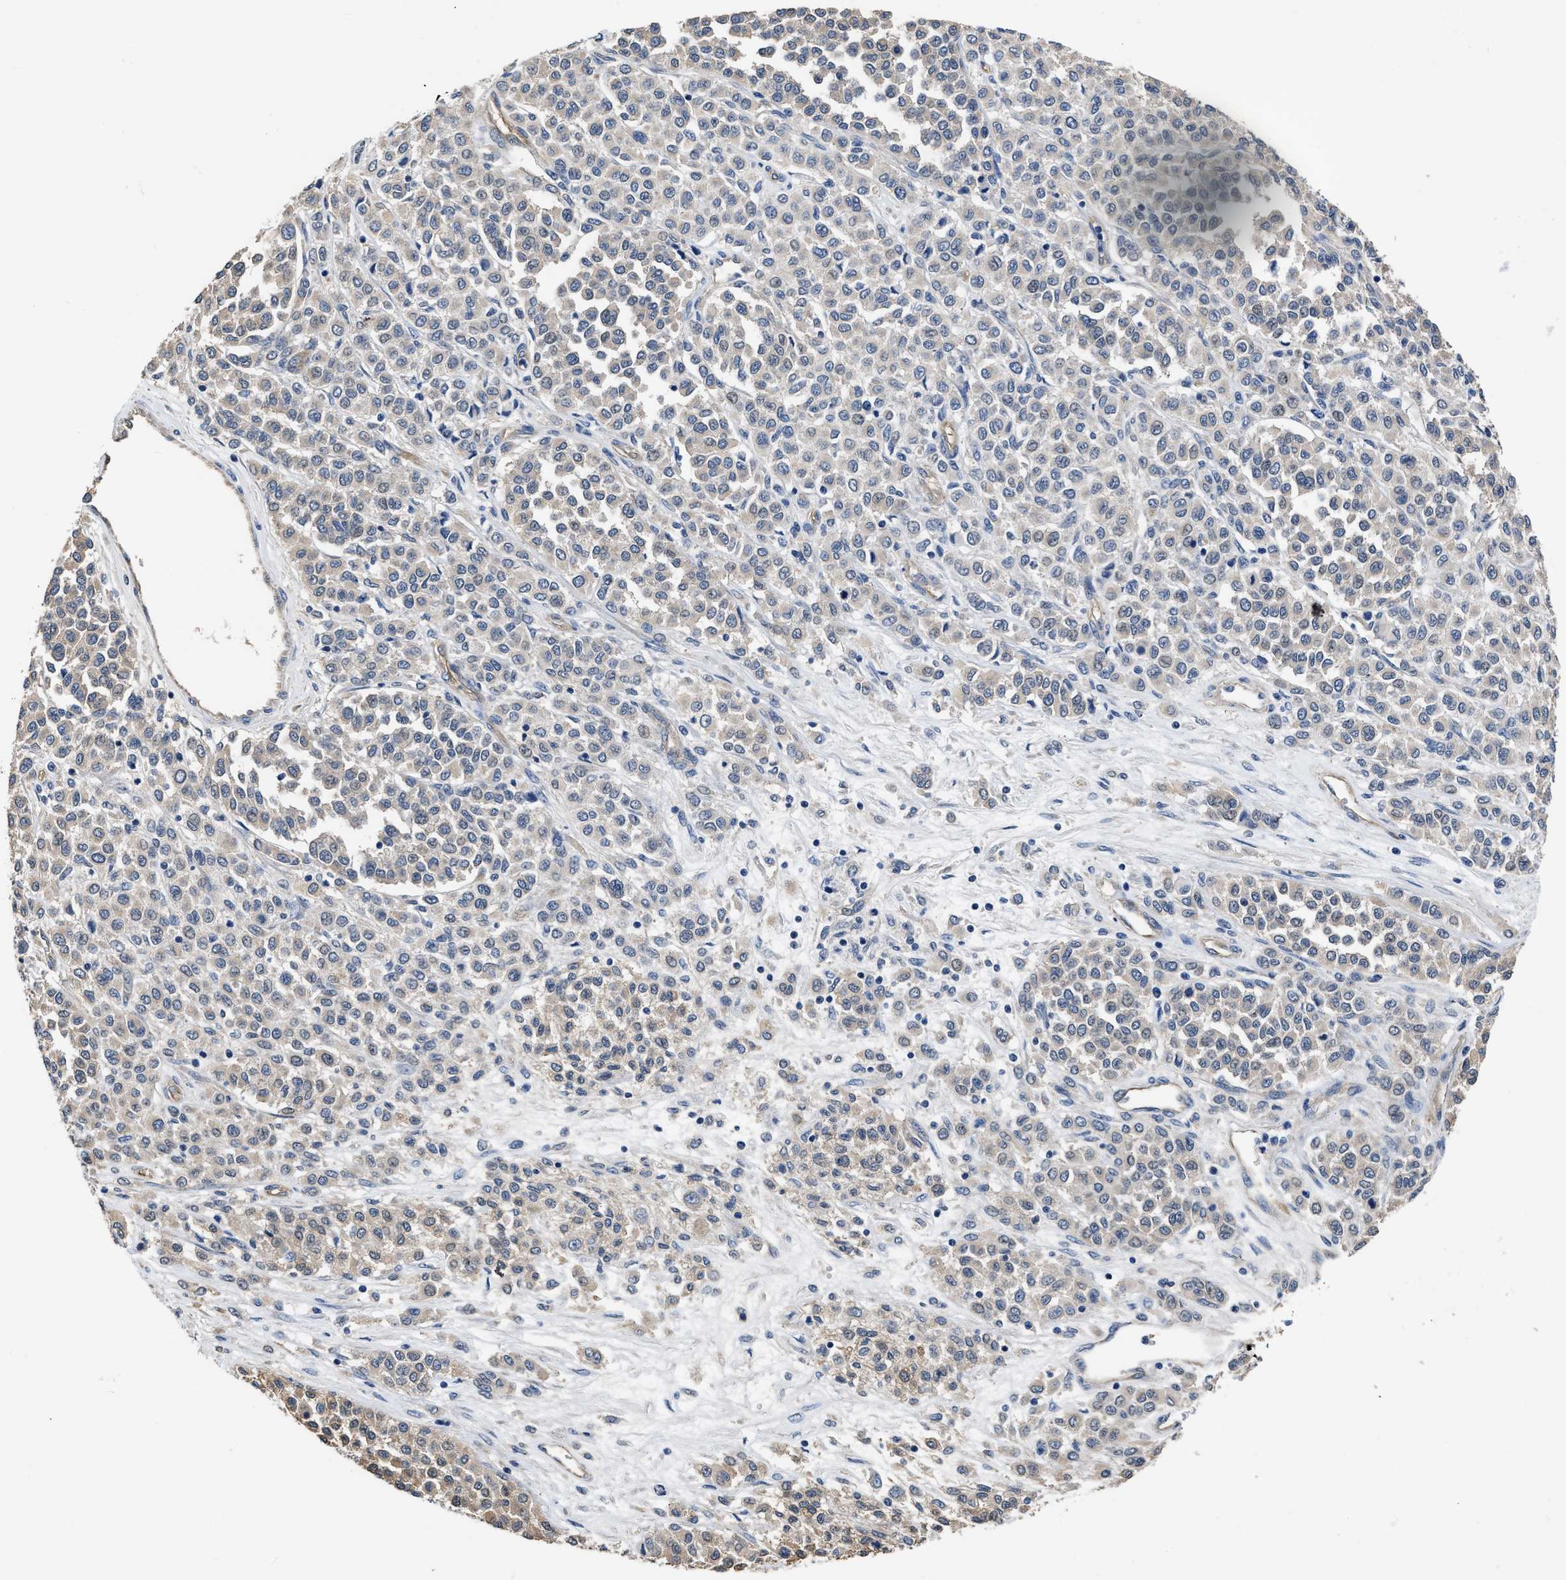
{"staining": {"intensity": "weak", "quantity": ">75%", "location": "cytoplasmic/membranous"}, "tissue": "melanoma", "cell_type": "Tumor cells", "image_type": "cancer", "snomed": [{"axis": "morphology", "description": "Malignant melanoma, Metastatic site"}, {"axis": "topography", "description": "Pancreas"}], "caption": "A micrograph of human melanoma stained for a protein demonstrates weak cytoplasmic/membranous brown staining in tumor cells.", "gene": "C22orf42", "patient": {"sex": "female", "age": 30}}